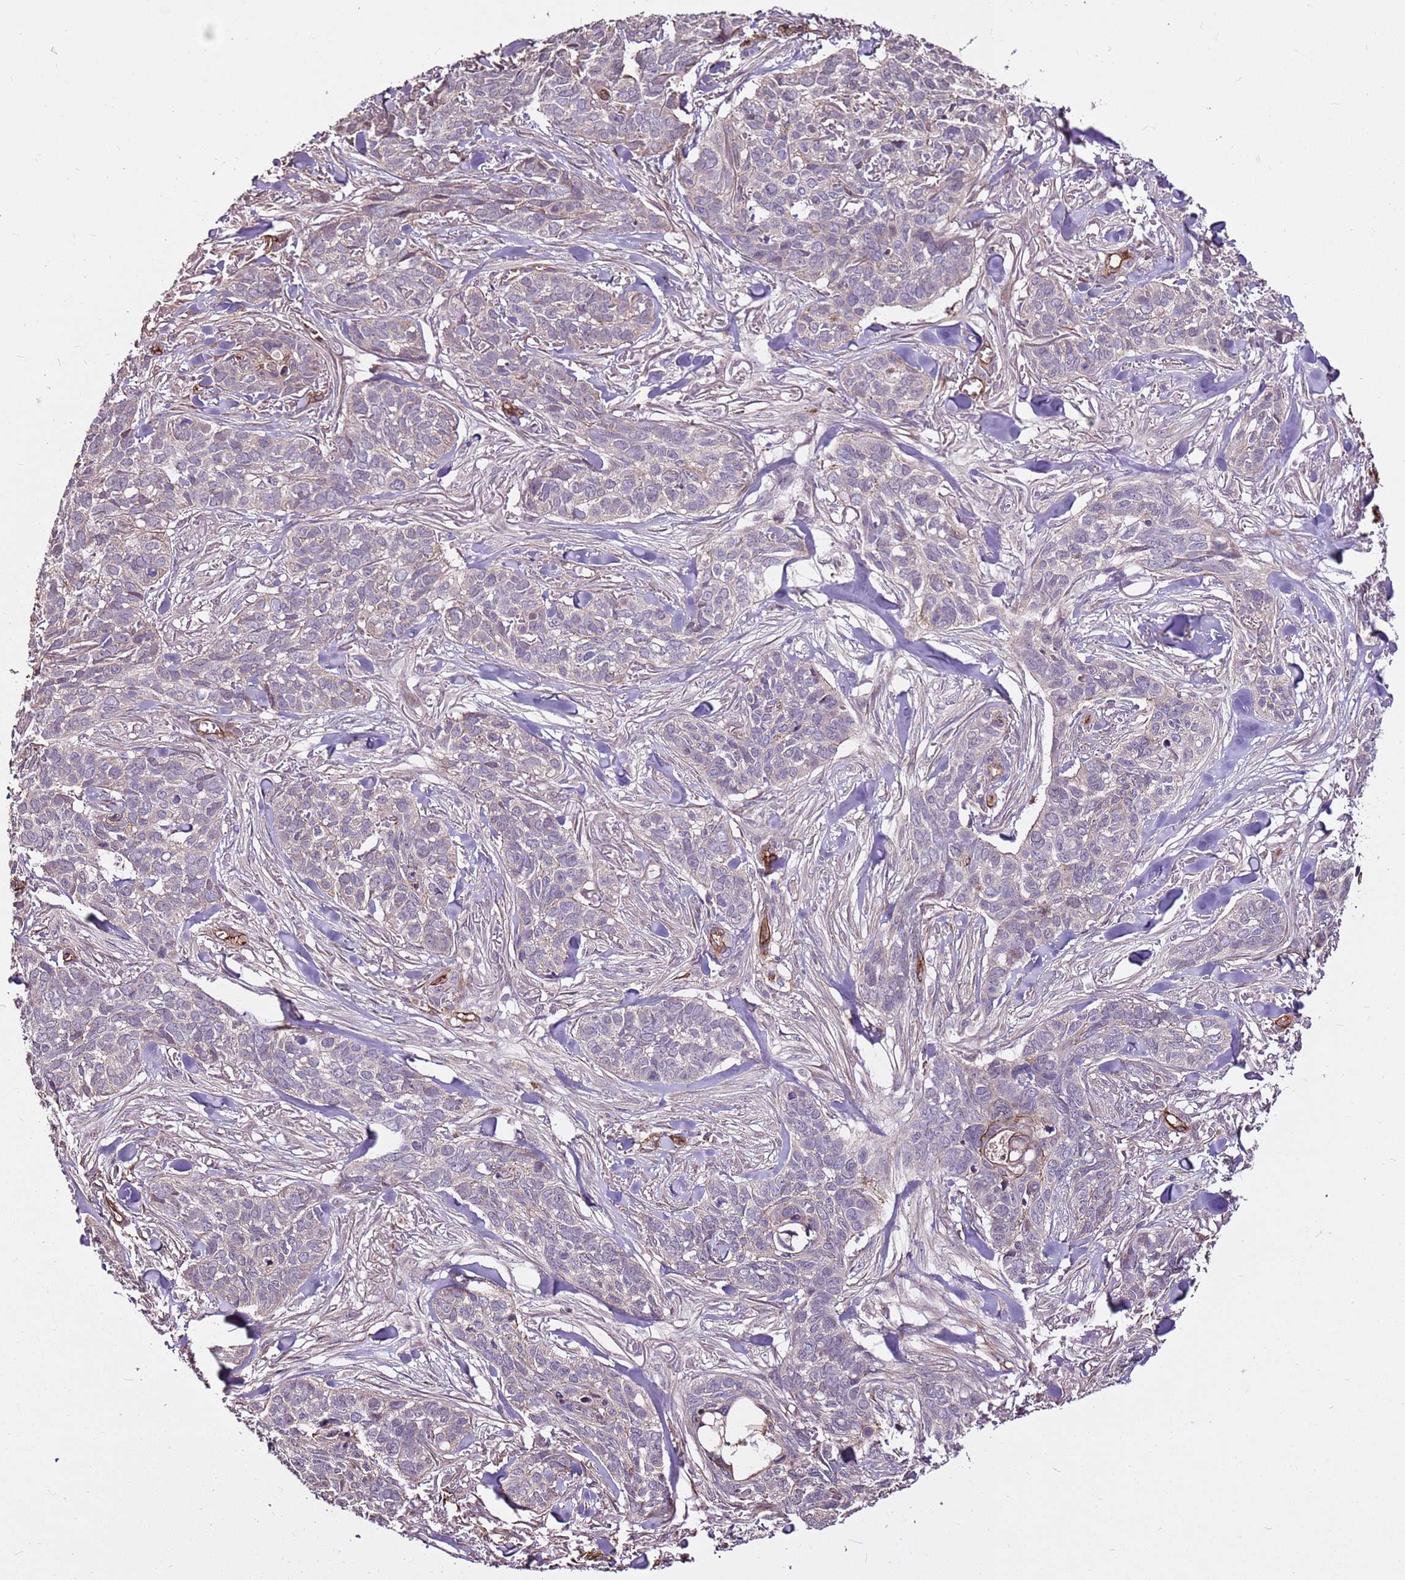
{"staining": {"intensity": "negative", "quantity": "none", "location": "none"}, "tissue": "skin cancer", "cell_type": "Tumor cells", "image_type": "cancer", "snomed": [{"axis": "morphology", "description": "Basal cell carcinoma"}, {"axis": "topography", "description": "Skin"}], "caption": "The IHC histopathology image has no significant positivity in tumor cells of basal cell carcinoma (skin) tissue.", "gene": "ZNF827", "patient": {"sex": "male", "age": 86}}